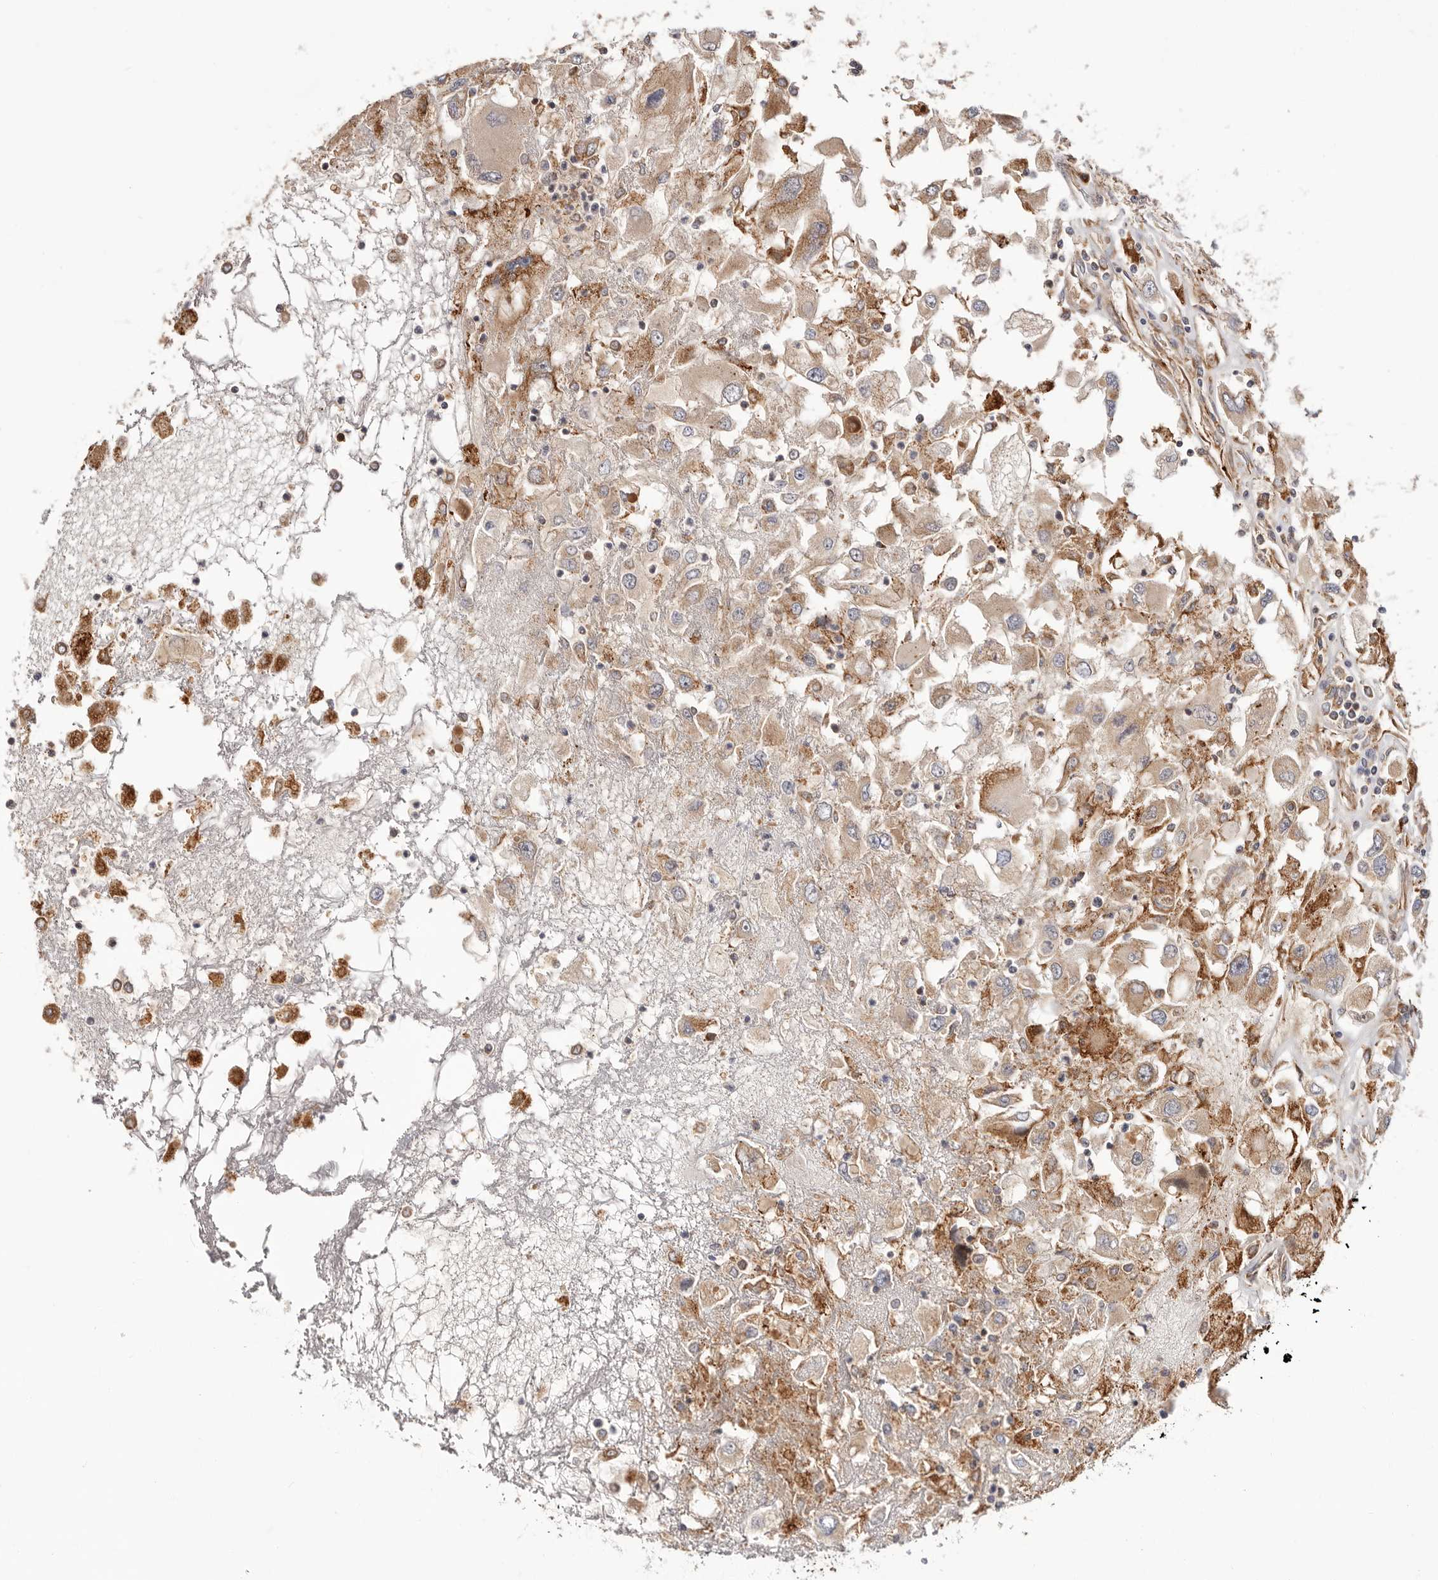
{"staining": {"intensity": "weak", "quantity": "25%-75%", "location": "cytoplasmic/membranous"}, "tissue": "renal cancer", "cell_type": "Tumor cells", "image_type": "cancer", "snomed": [{"axis": "morphology", "description": "Adenocarcinoma, NOS"}, {"axis": "topography", "description": "Kidney"}], "caption": "Immunohistochemical staining of renal cancer exhibits low levels of weak cytoplasmic/membranous staining in about 25%-75% of tumor cells.", "gene": "RNF213", "patient": {"sex": "female", "age": 52}}